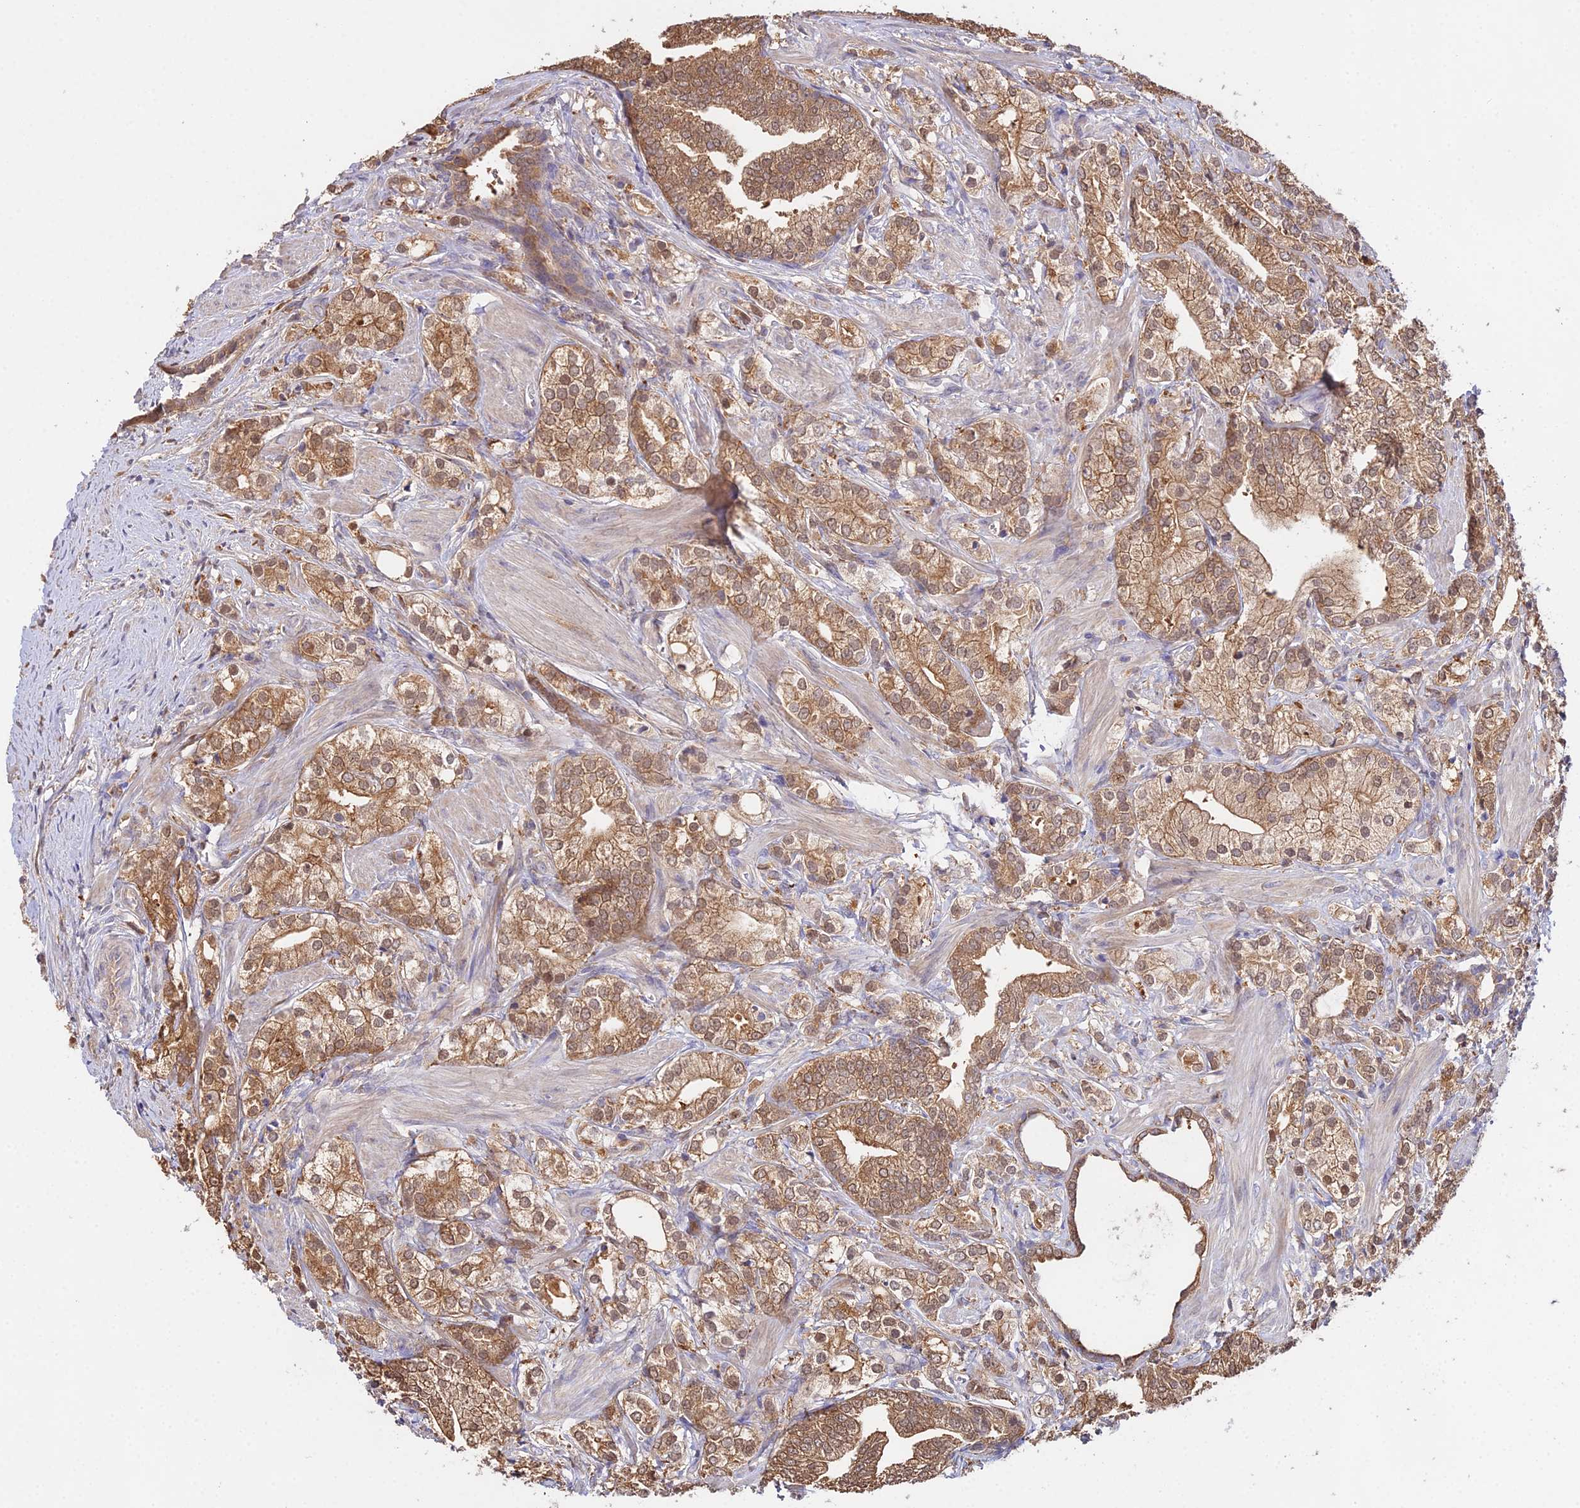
{"staining": {"intensity": "moderate", "quantity": ">75%", "location": "cytoplasmic/membranous"}, "tissue": "prostate cancer", "cell_type": "Tumor cells", "image_type": "cancer", "snomed": [{"axis": "morphology", "description": "Adenocarcinoma, High grade"}, {"axis": "topography", "description": "Prostate"}], "caption": "A histopathology image of prostate cancer stained for a protein exhibits moderate cytoplasmic/membranous brown staining in tumor cells.", "gene": "FBP1", "patient": {"sex": "male", "age": 50}}